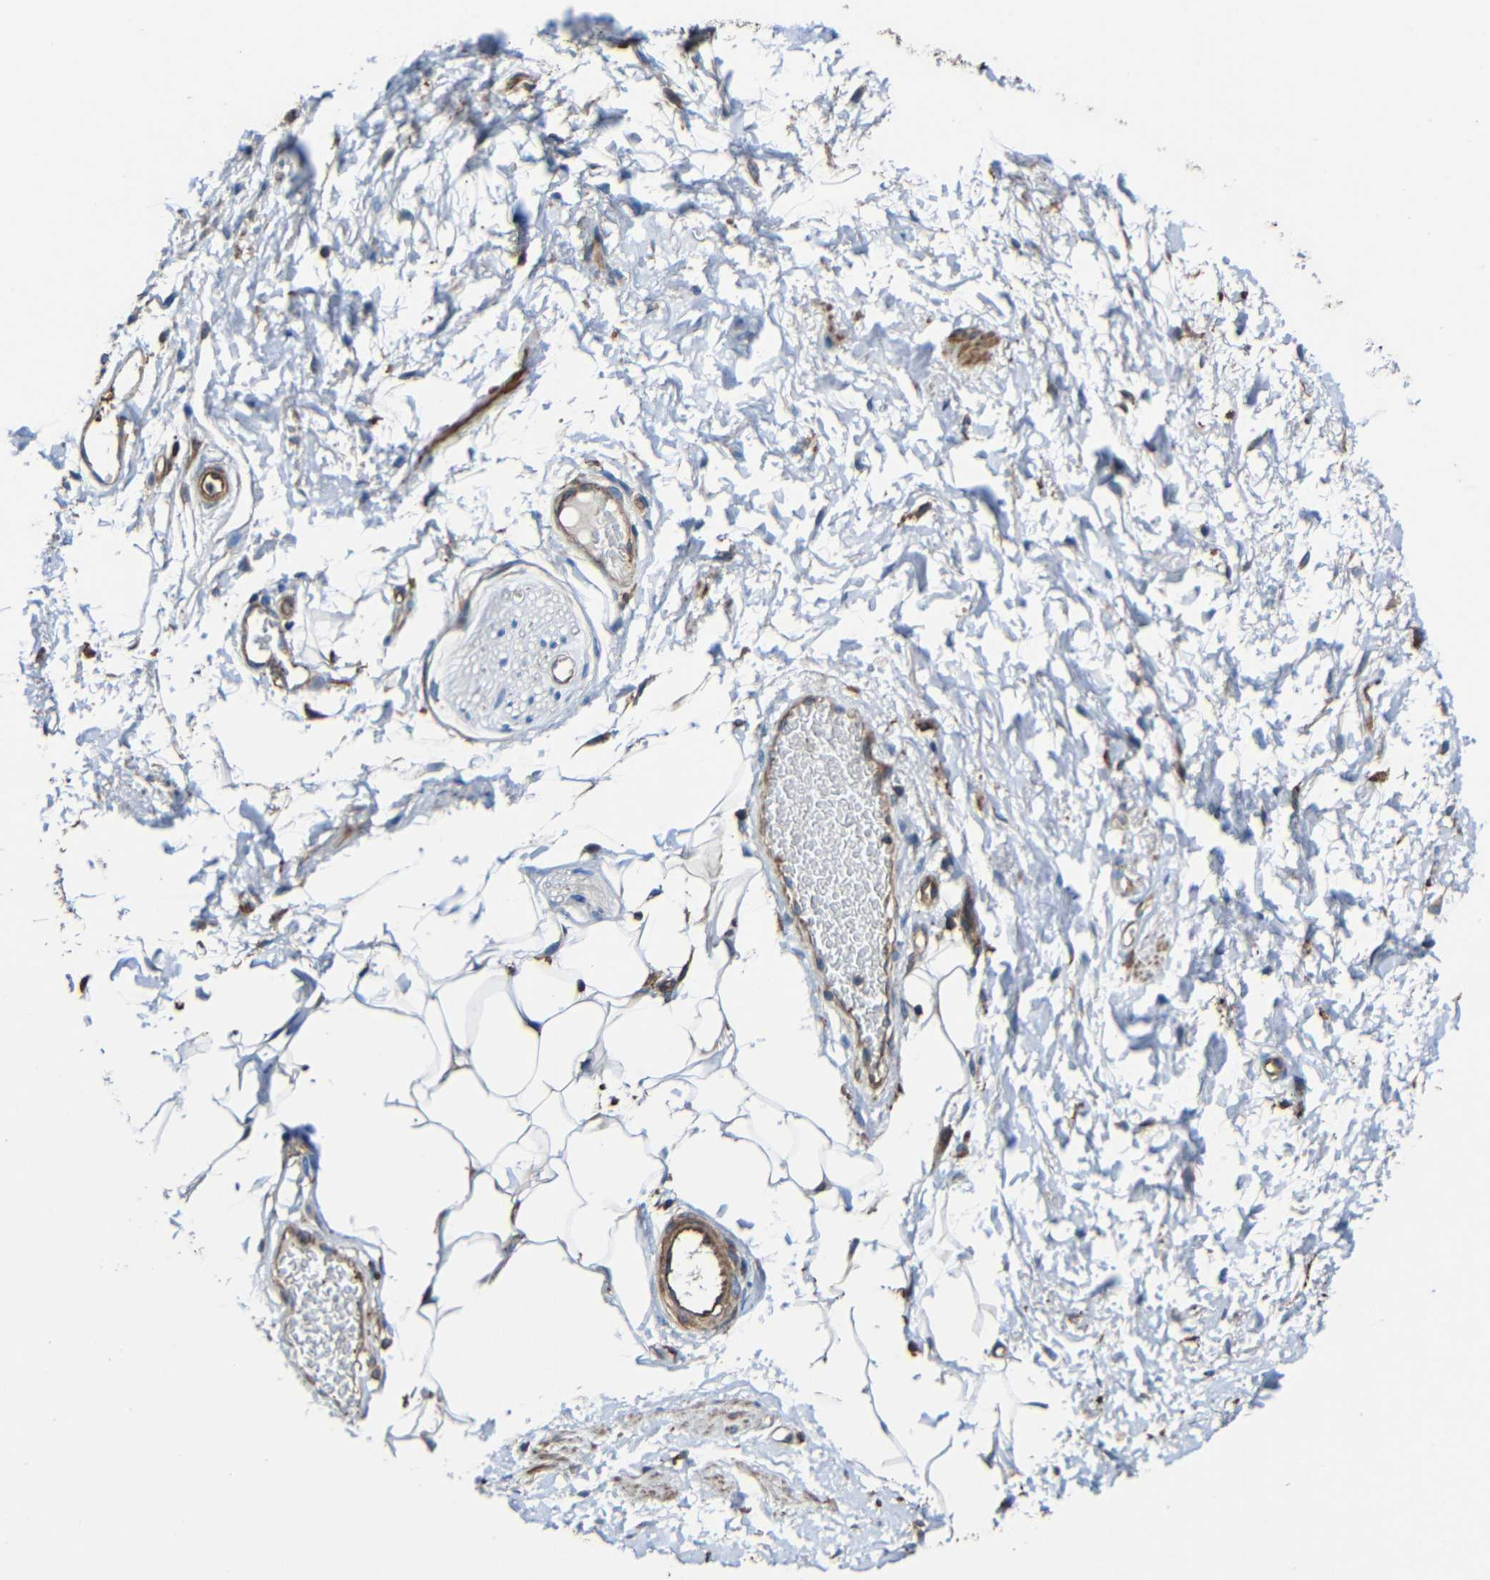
{"staining": {"intensity": "negative", "quantity": "none", "location": "none"}, "tissue": "adipose tissue", "cell_type": "Adipocytes", "image_type": "normal", "snomed": [{"axis": "morphology", "description": "Normal tissue, NOS"}, {"axis": "topography", "description": "Soft tissue"}, {"axis": "topography", "description": "Peripheral nerve tissue"}], "caption": "DAB (3,3'-diaminobenzidine) immunohistochemical staining of benign human adipose tissue demonstrates no significant positivity in adipocytes.", "gene": "RHOT2", "patient": {"sex": "female", "age": 71}}